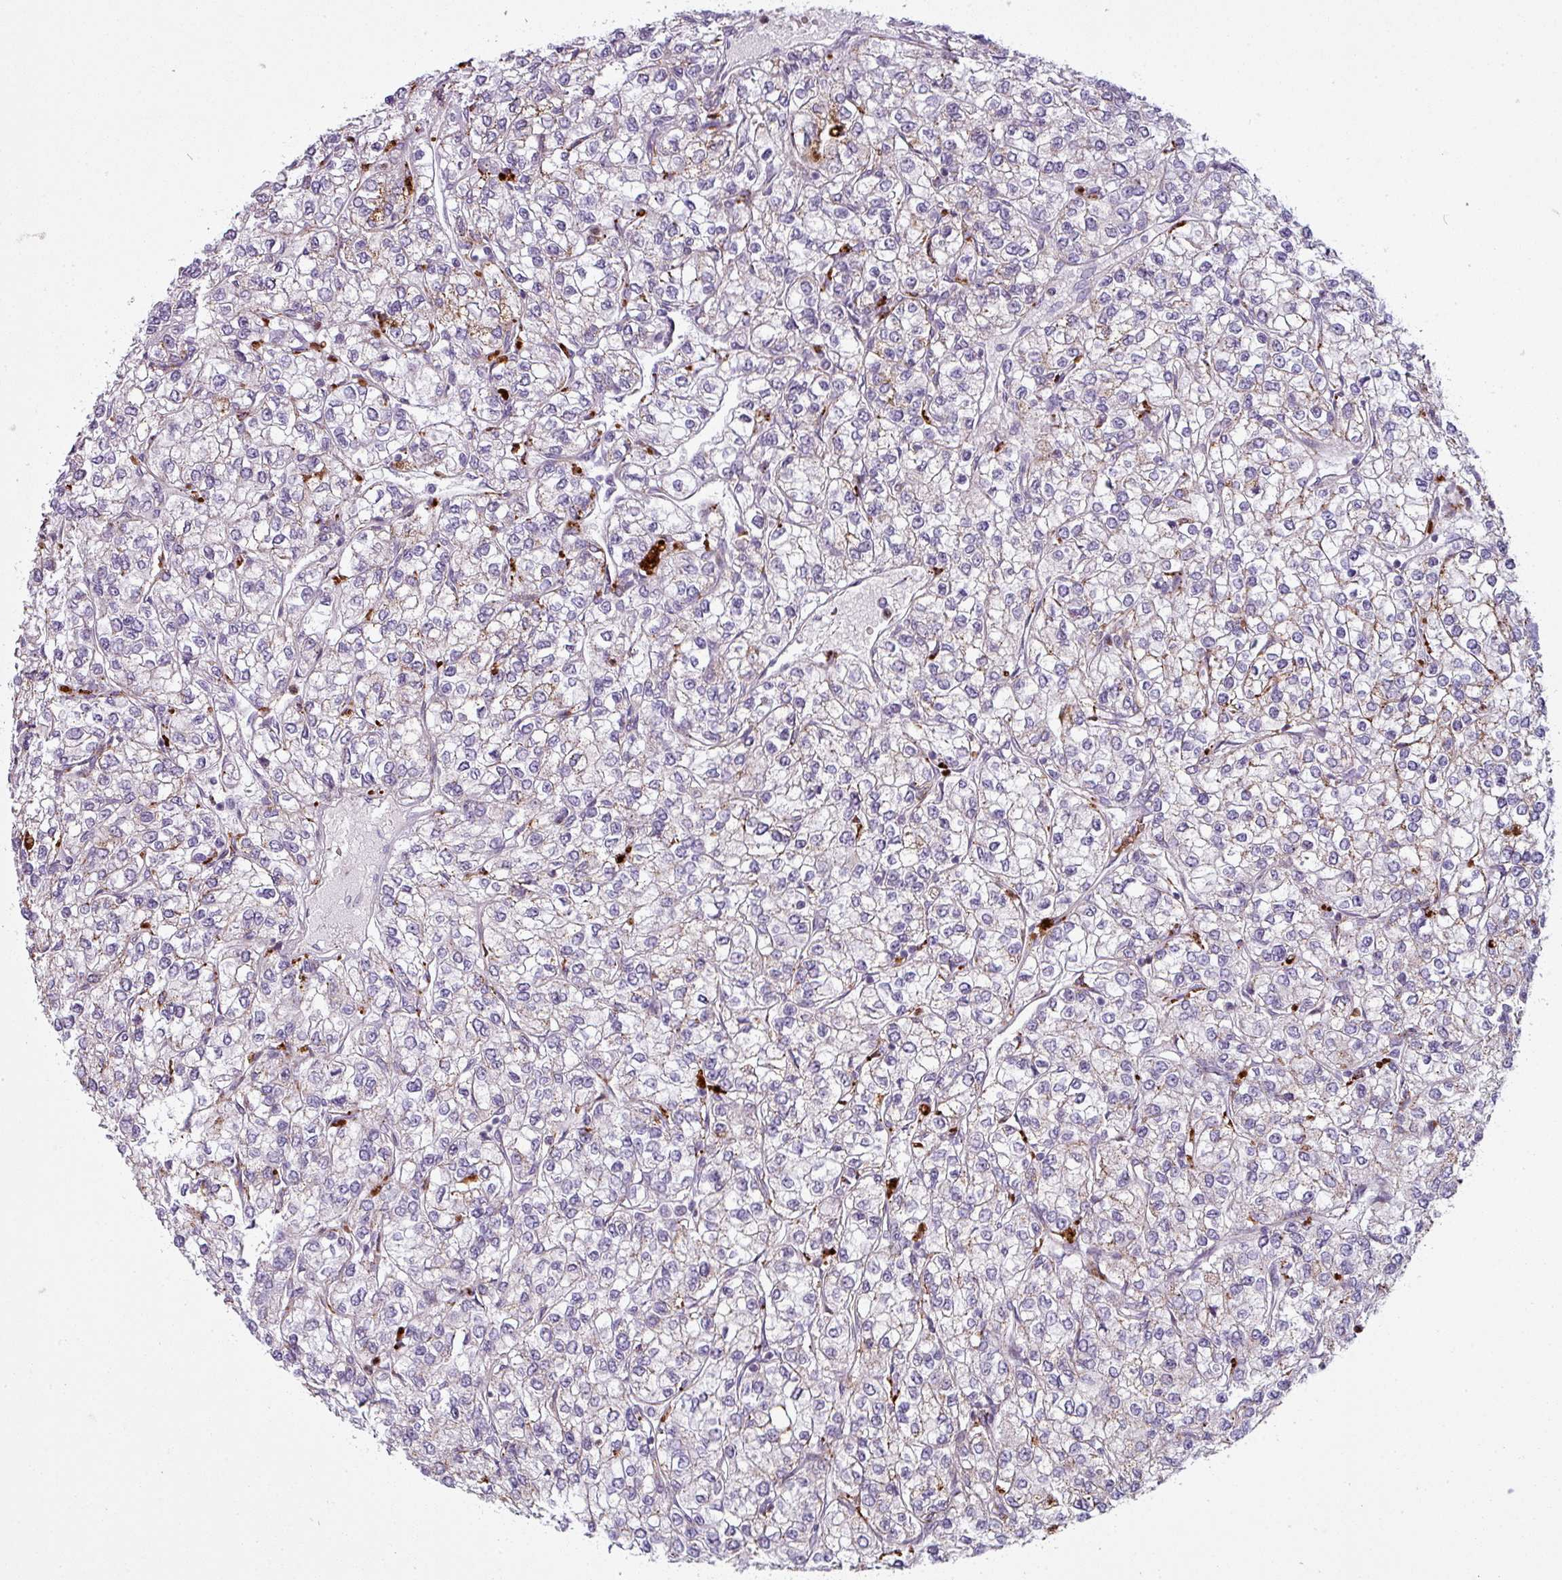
{"staining": {"intensity": "moderate", "quantity": "<25%", "location": "cytoplasmic/membranous"}, "tissue": "renal cancer", "cell_type": "Tumor cells", "image_type": "cancer", "snomed": [{"axis": "morphology", "description": "Adenocarcinoma, NOS"}, {"axis": "topography", "description": "Kidney"}], "caption": "This histopathology image demonstrates IHC staining of human adenocarcinoma (renal), with low moderate cytoplasmic/membranous staining in approximately <25% of tumor cells.", "gene": "MAP7D2", "patient": {"sex": "male", "age": 80}}